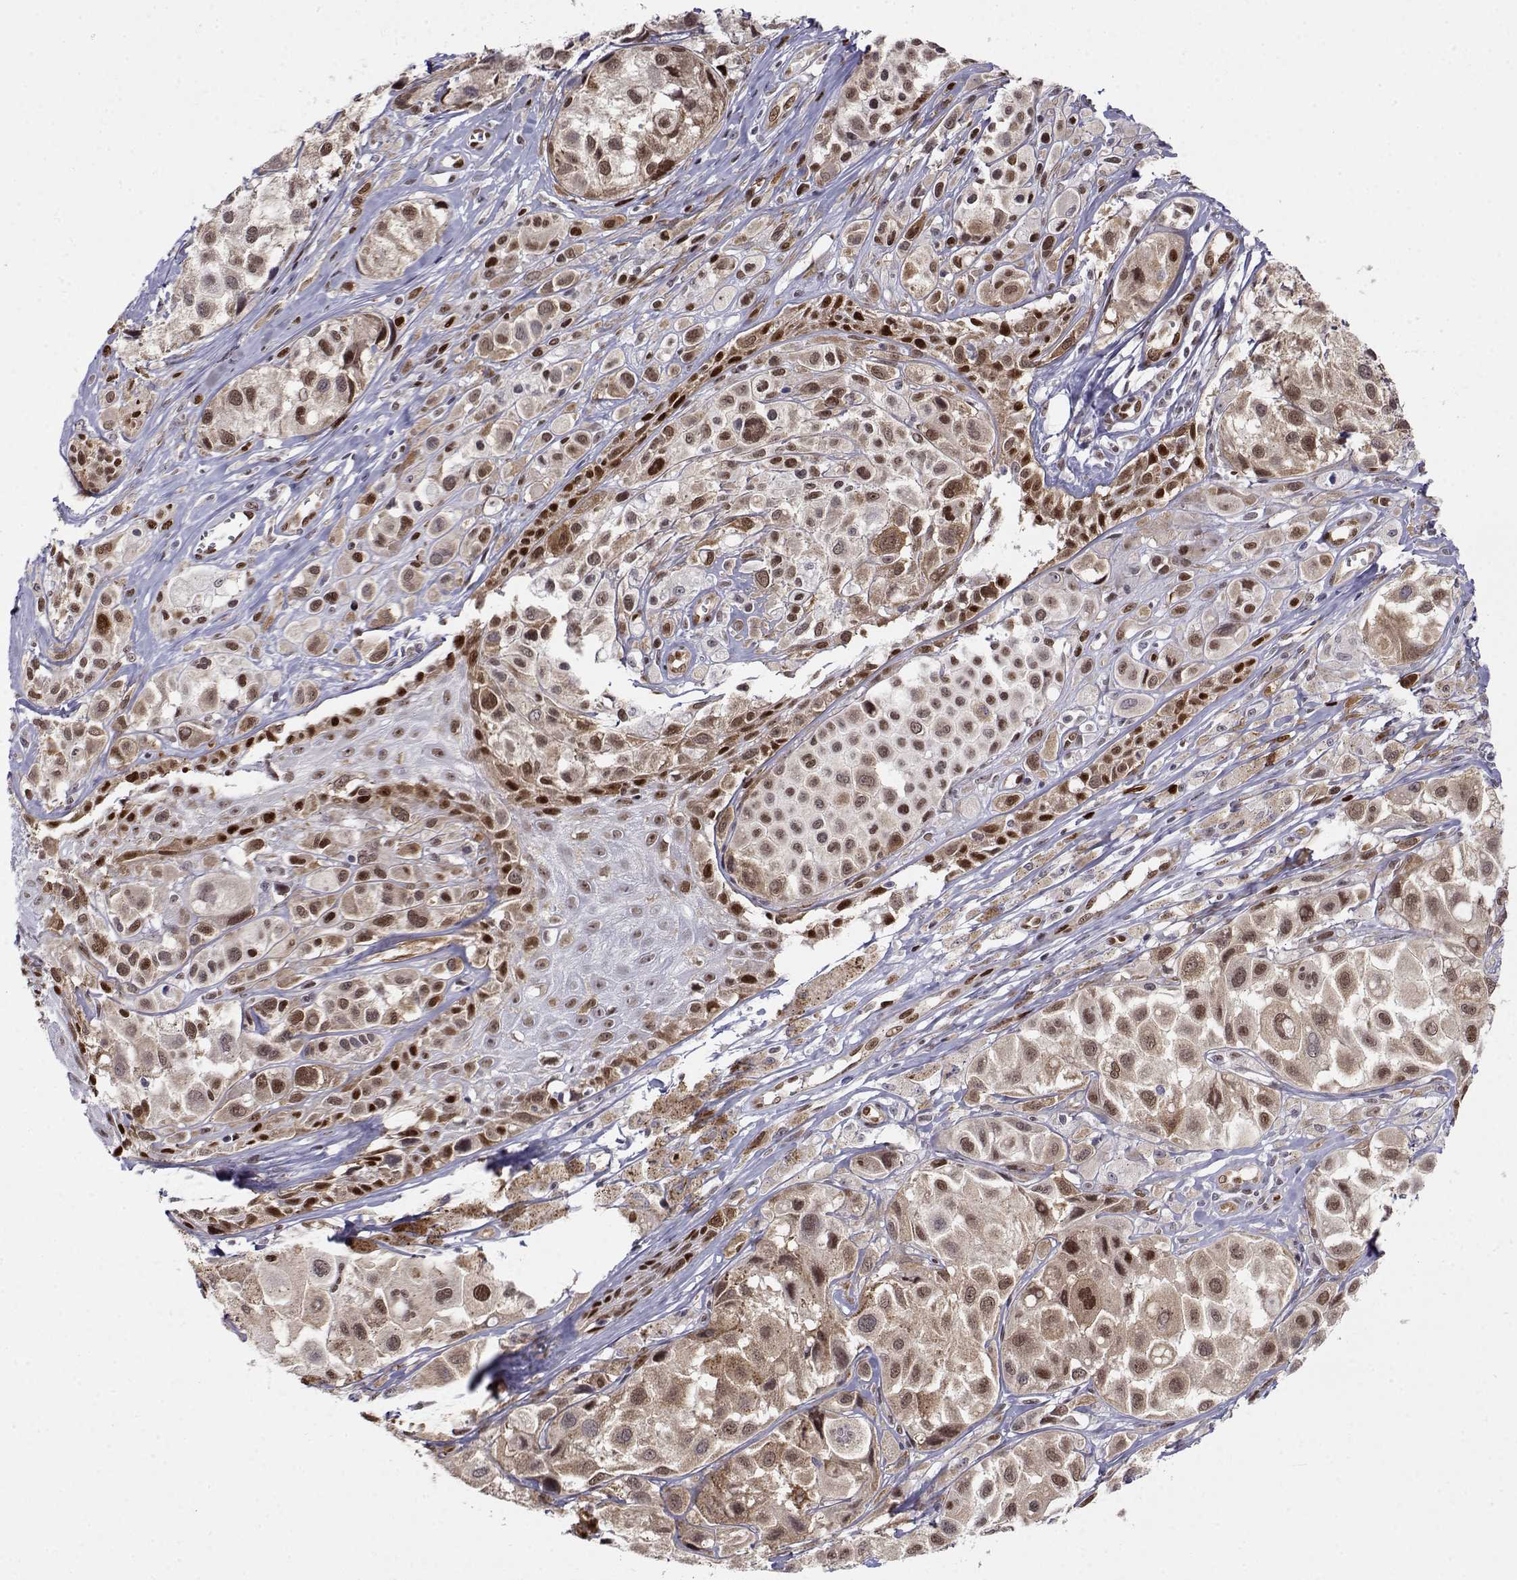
{"staining": {"intensity": "moderate", "quantity": "25%-75%", "location": "nuclear"}, "tissue": "melanoma", "cell_type": "Tumor cells", "image_type": "cancer", "snomed": [{"axis": "morphology", "description": "Malignant melanoma, NOS"}, {"axis": "topography", "description": "Skin"}], "caption": "Protein staining of melanoma tissue shows moderate nuclear positivity in approximately 25%-75% of tumor cells. (Brightfield microscopy of DAB IHC at high magnification).", "gene": "ERF", "patient": {"sex": "male", "age": 77}}